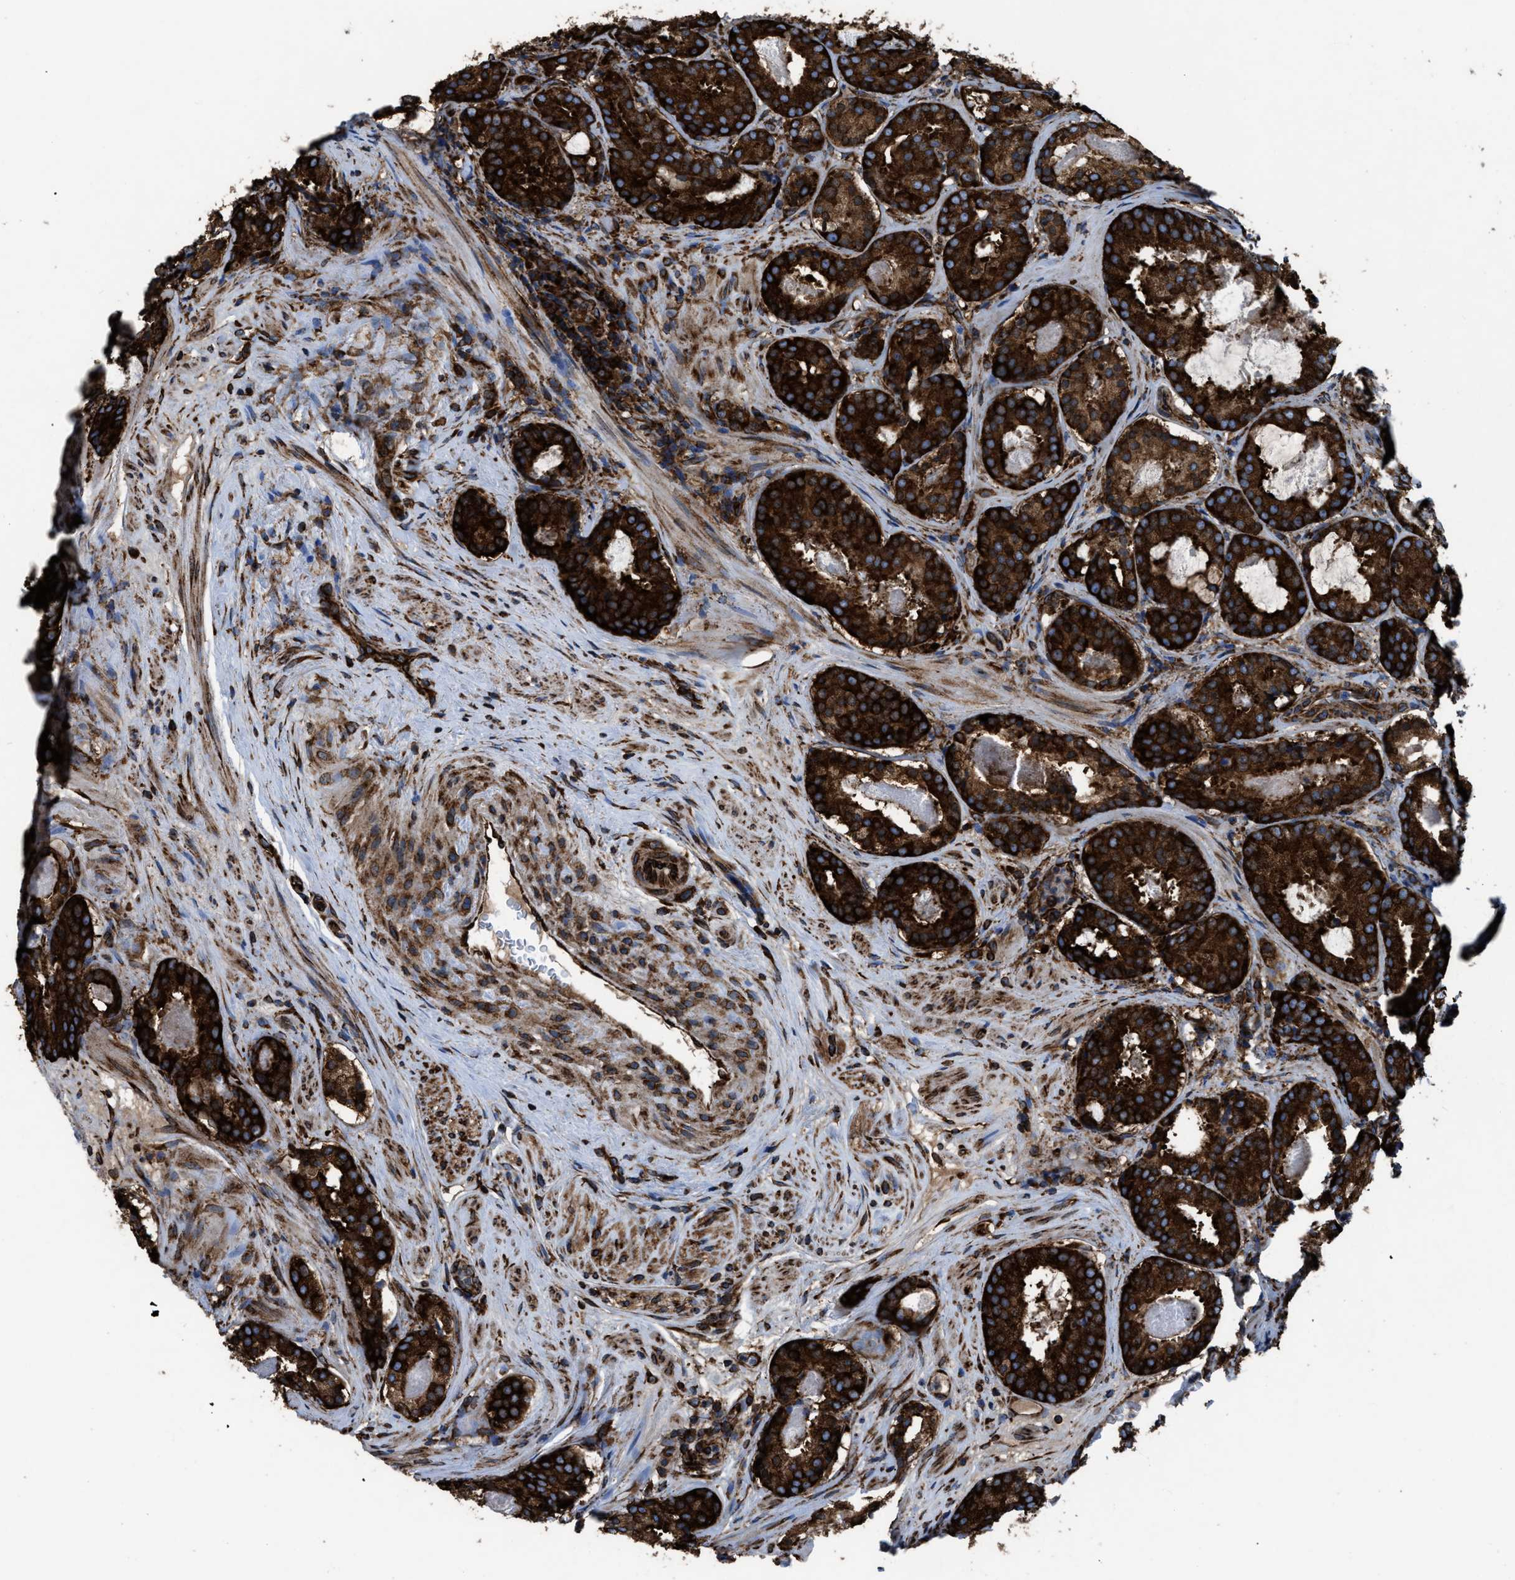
{"staining": {"intensity": "strong", "quantity": ">75%", "location": "cytoplasmic/membranous"}, "tissue": "prostate cancer", "cell_type": "Tumor cells", "image_type": "cancer", "snomed": [{"axis": "morphology", "description": "Adenocarcinoma, Low grade"}, {"axis": "topography", "description": "Prostate"}], "caption": "DAB (3,3'-diaminobenzidine) immunohistochemical staining of prostate low-grade adenocarcinoma demonstrates strong cytoplasmic/membranous protein expression in about >75% of tumor cells.", "gene": "CAPRIN1", "patient": {"sex": "male", "age": 69}}